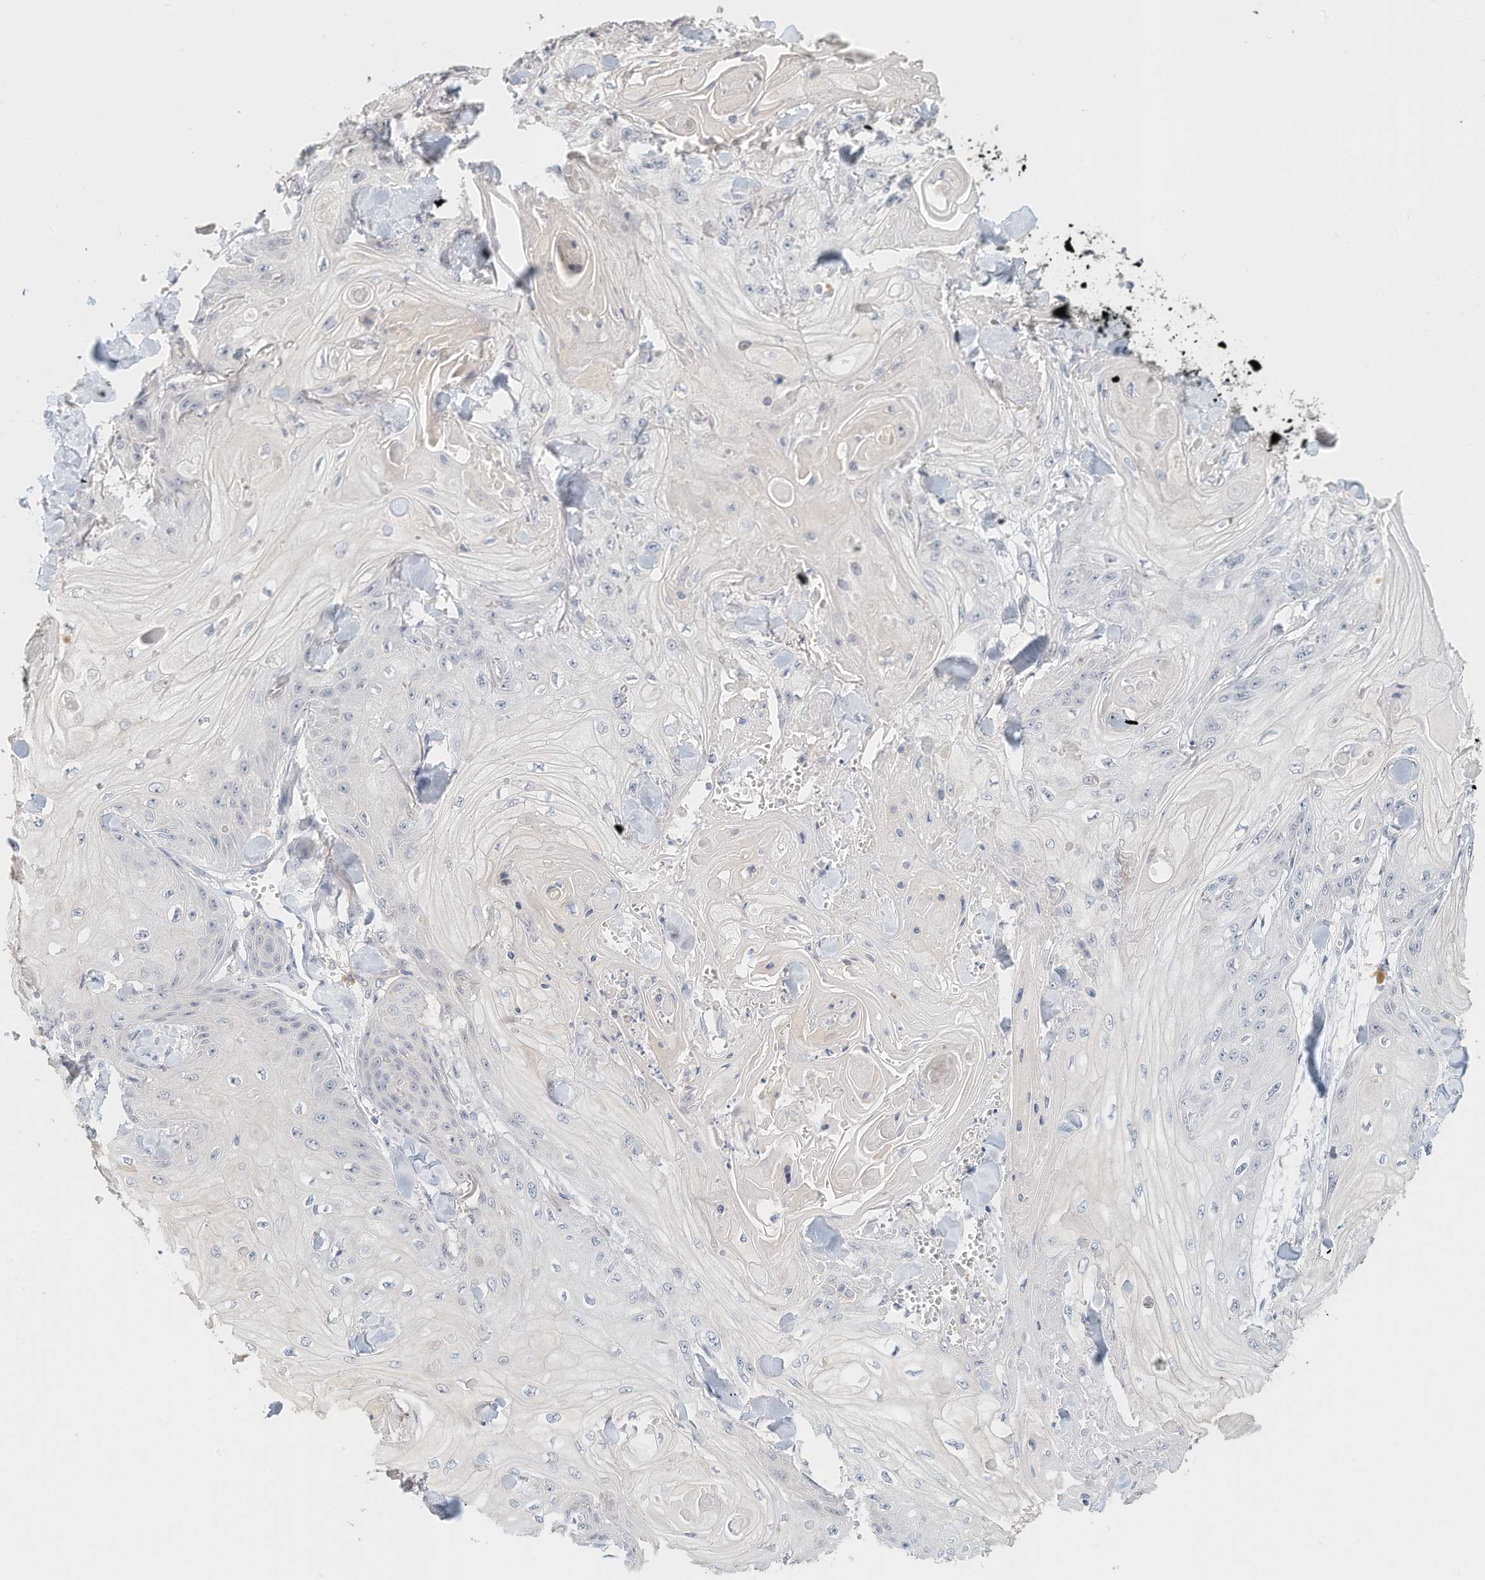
{"staining": {"intensity": "negative", "quantity": "none", "location": "none"}, "tissue": "skin cancer", "cell_type": "Tumor cells", "image_type": "cancer", "snomed": [{"axis": "morphology", "description": "Squamous cell carcinoma, NOS"}, {"axis": "topography", "description": "Skin"}], "caption": "This is an immunohistochemistry image of human skin cancer. There is no expression in tumor cells.", "gene": "MICAL1", "patient": {"sex": "male", "age": 74}}